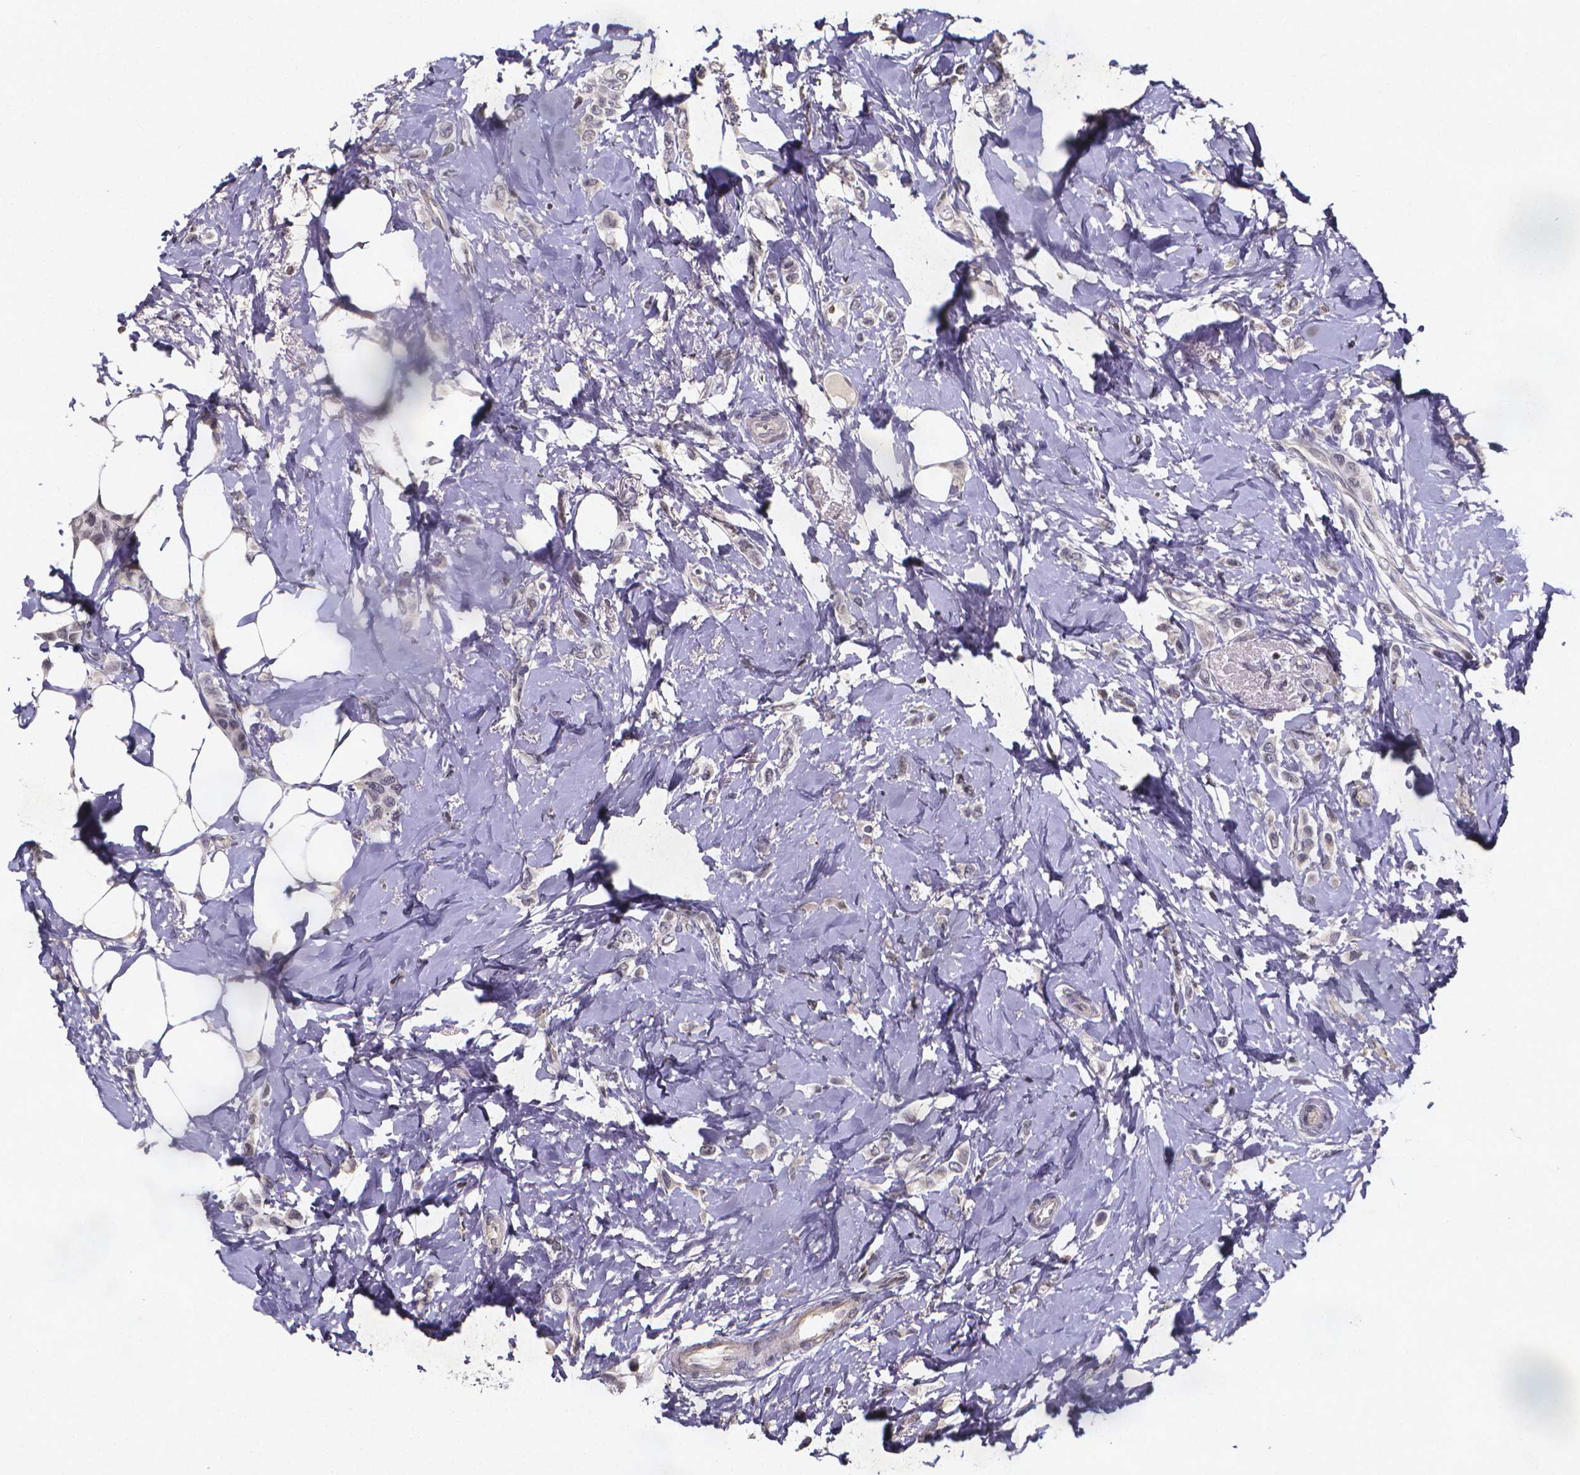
{"staining": {"intensity": "negative", "quantity": "none", "location": "none"}, "tissue": "breast cancer", "cell_type": "Tumor cells", "image_type": "cancer", "snomed": [{"axis": "morphology", "description": "Lobular carcinoma"}, {"axis": "topography", "description": "Breast"}], "caption": "Tumor cells show no significant staining in breast cancer.", "gene": "TP73", "patient": {"sex": "female", "age": 66}}